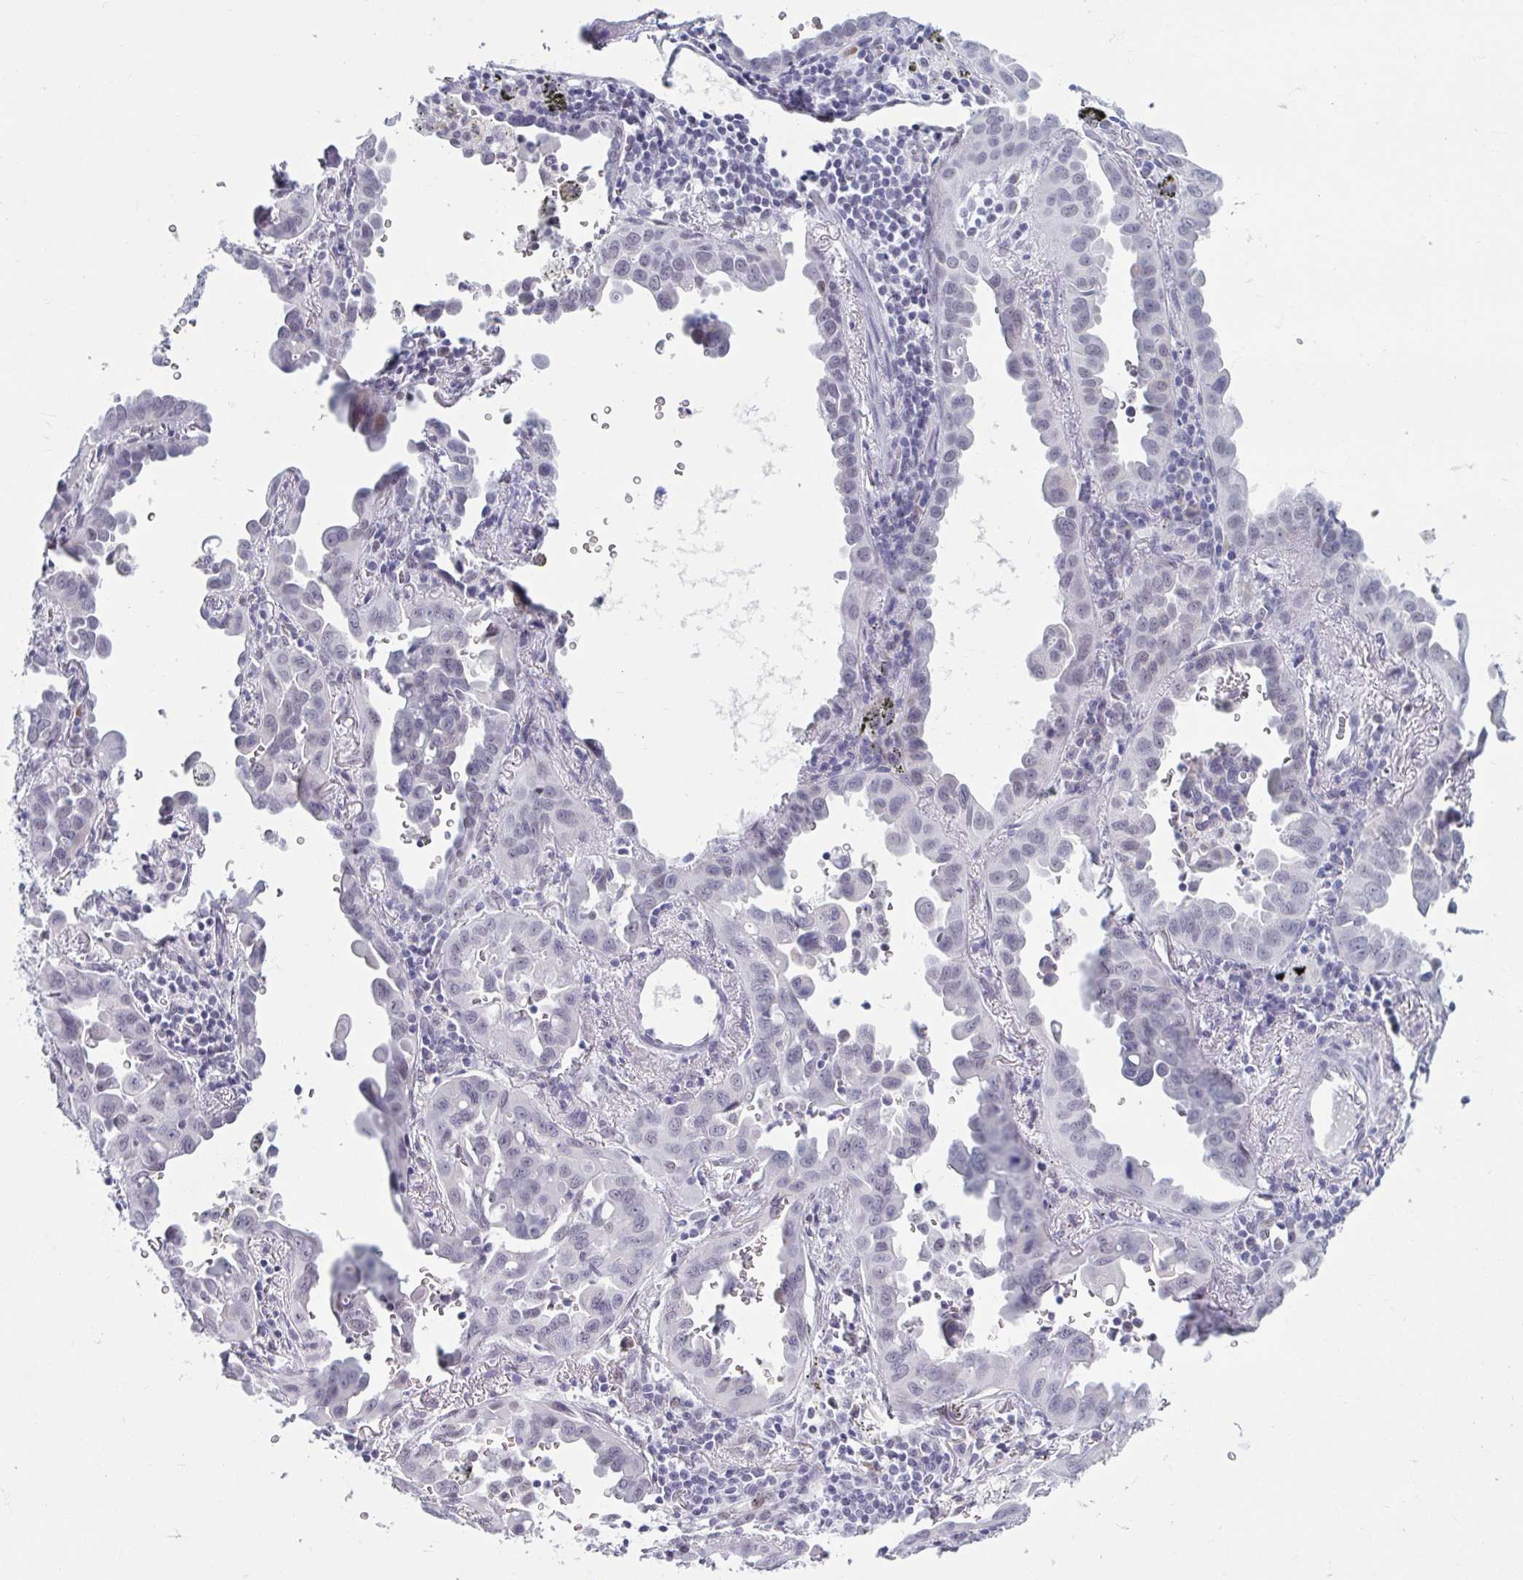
{"staining": {"intensity": "negative", "quantity": "none", "location": "none"}, "tissue": "lung cancer", "cell_type": "Tumor cells", "image_type": "cancer", "snomed": [{"axis": "morphology", "description": "Adenocarcinoma, NOS"}, {"axis": "topography", "description": "Lung"}], "caption": "There is no significant positivity in tumor cells of lung cancer. Nuclei are stained in blue.", "gene": "MSMB", "patient": {"sex": "male", "age": 68}}